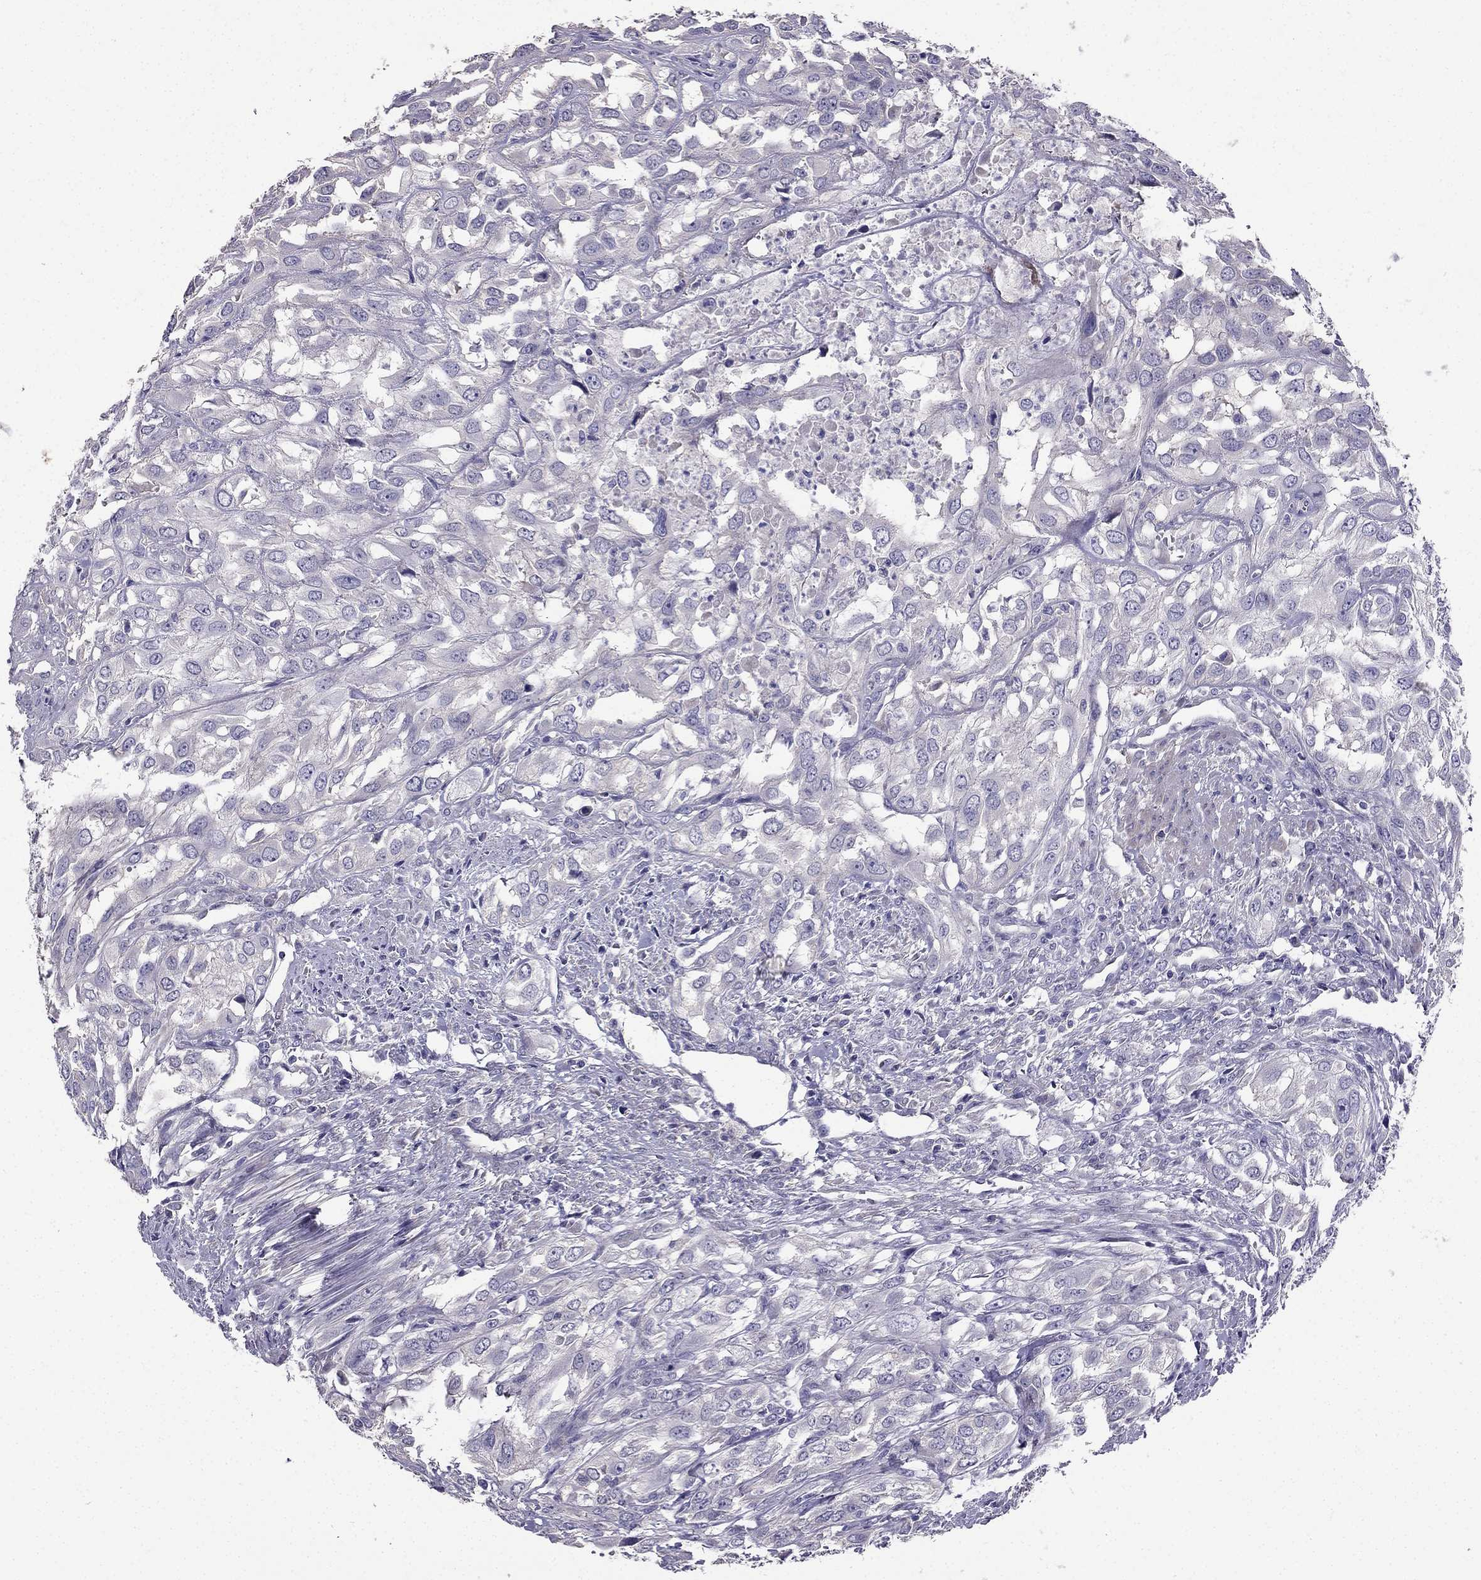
{"staining": {"intensity": "negative", "quantity": "none", "location": "none"}, "tissue": "urothelial cancer", "cell_type": "Tumor cells", "image_type": "cancer", "snomed": [{"axis": "morphology", "description": "Urothelial carcinoma, High grade"}, {"axis": "topography", "description": "Urinary bladder"}], "caption": "IHC of high-grade urothelial carcinoma shows no staining in tumor cells.", "gene": "AS3MT", "patient": {"sex": "male", "age": 67}}